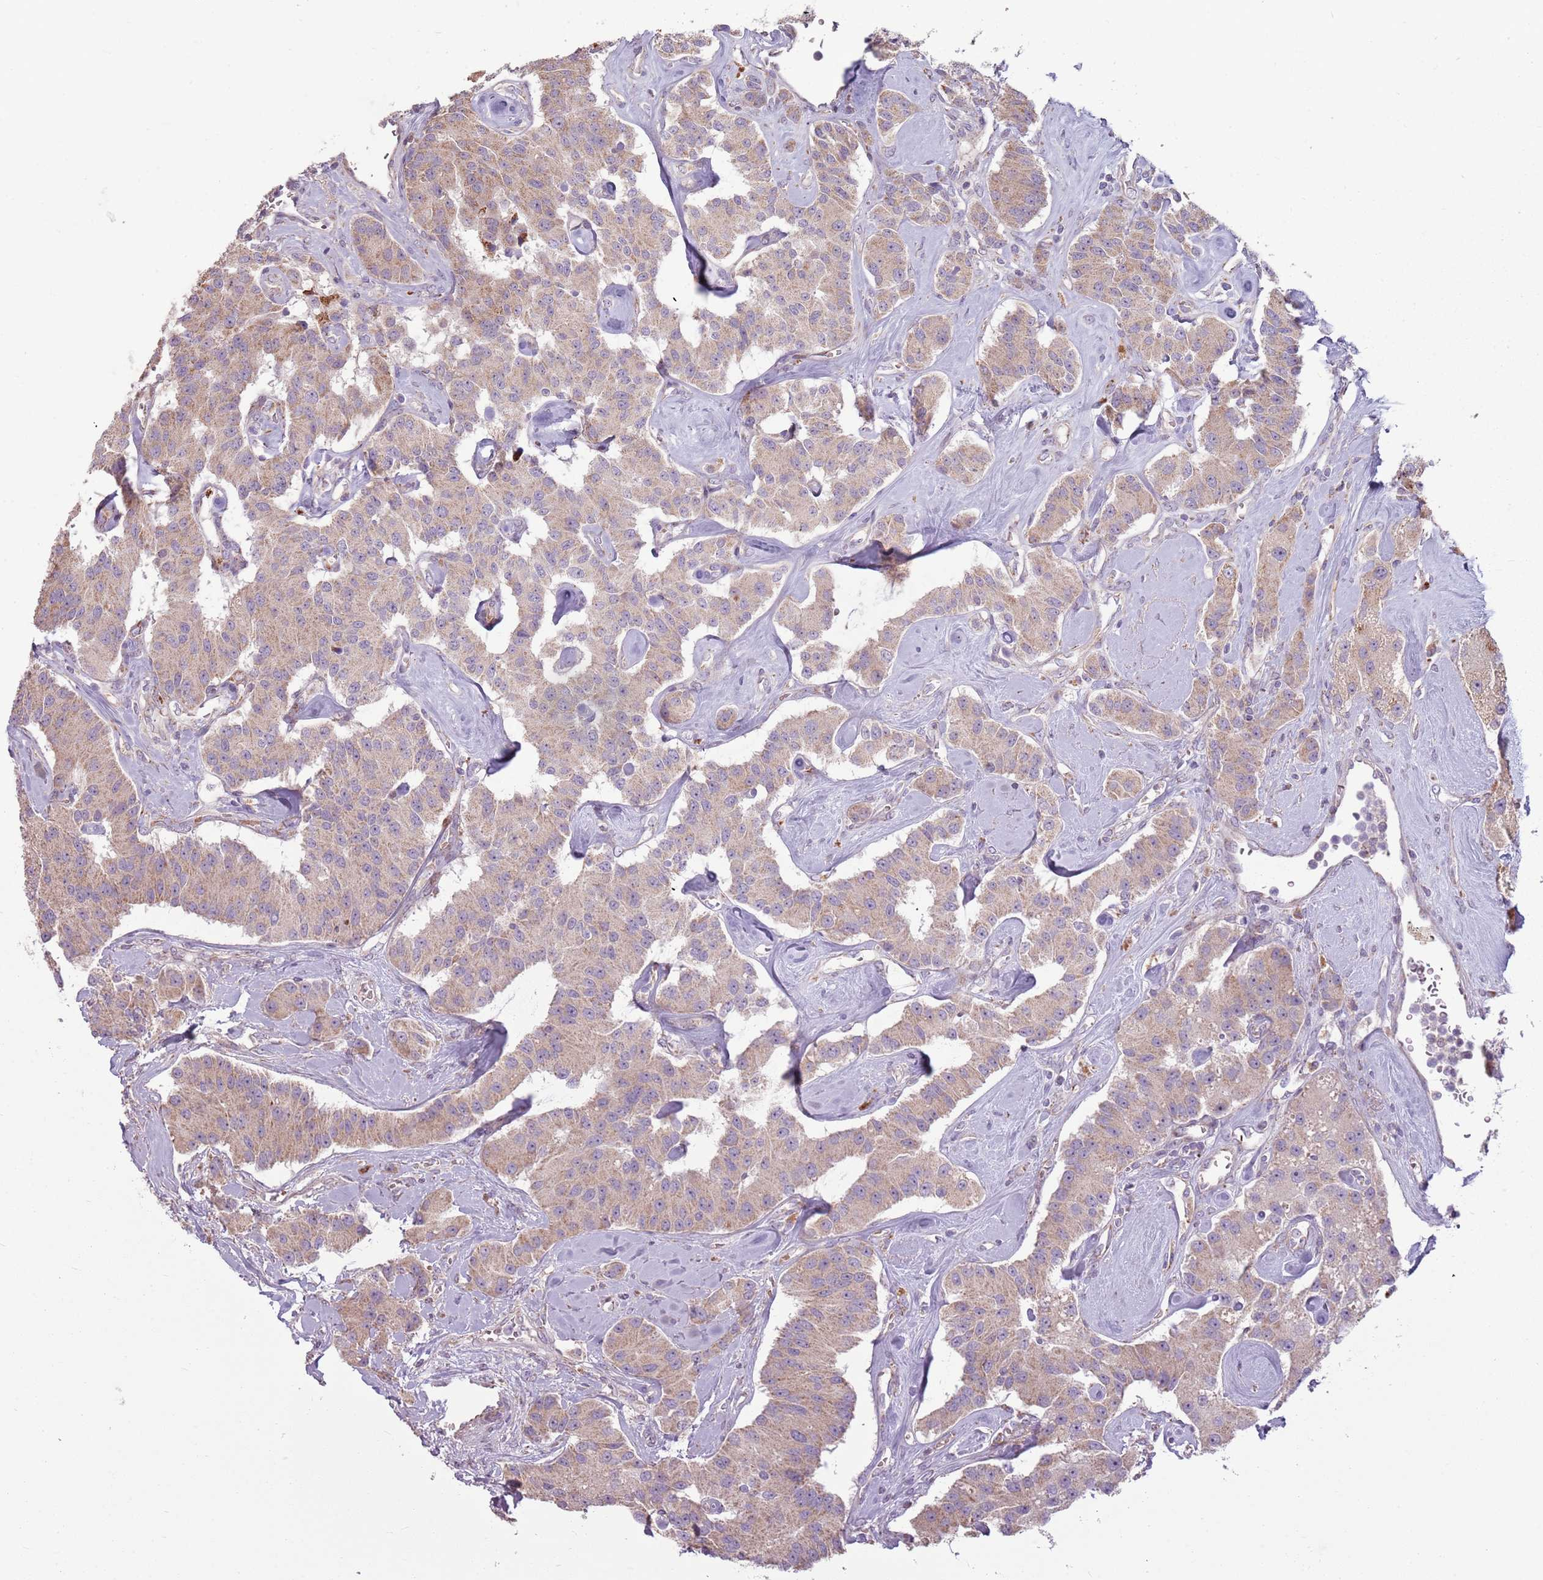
{"staining": {"intensity": "moderate", "quantity": ">75%", "location": "cytoplasmic/membranous"}, "tissue": "carcinoid", "cell_type": "Tumor cells", "image_type": "cancer", "snomed": [{"axis": "morphology", "description": "Carcinoid, malignant, NOS"}, {"axis": "topography", "description": "Pancreas"}], "caption": "This micrograph reveals immunohistochemistry (IHC) staining of carcinoid (malignant), with medium moderate cytoplasmic/membranous expression in about >75% of tumor cells.", "gene": "ZNF530", "patient": {"sex": "male", "age": 41}}